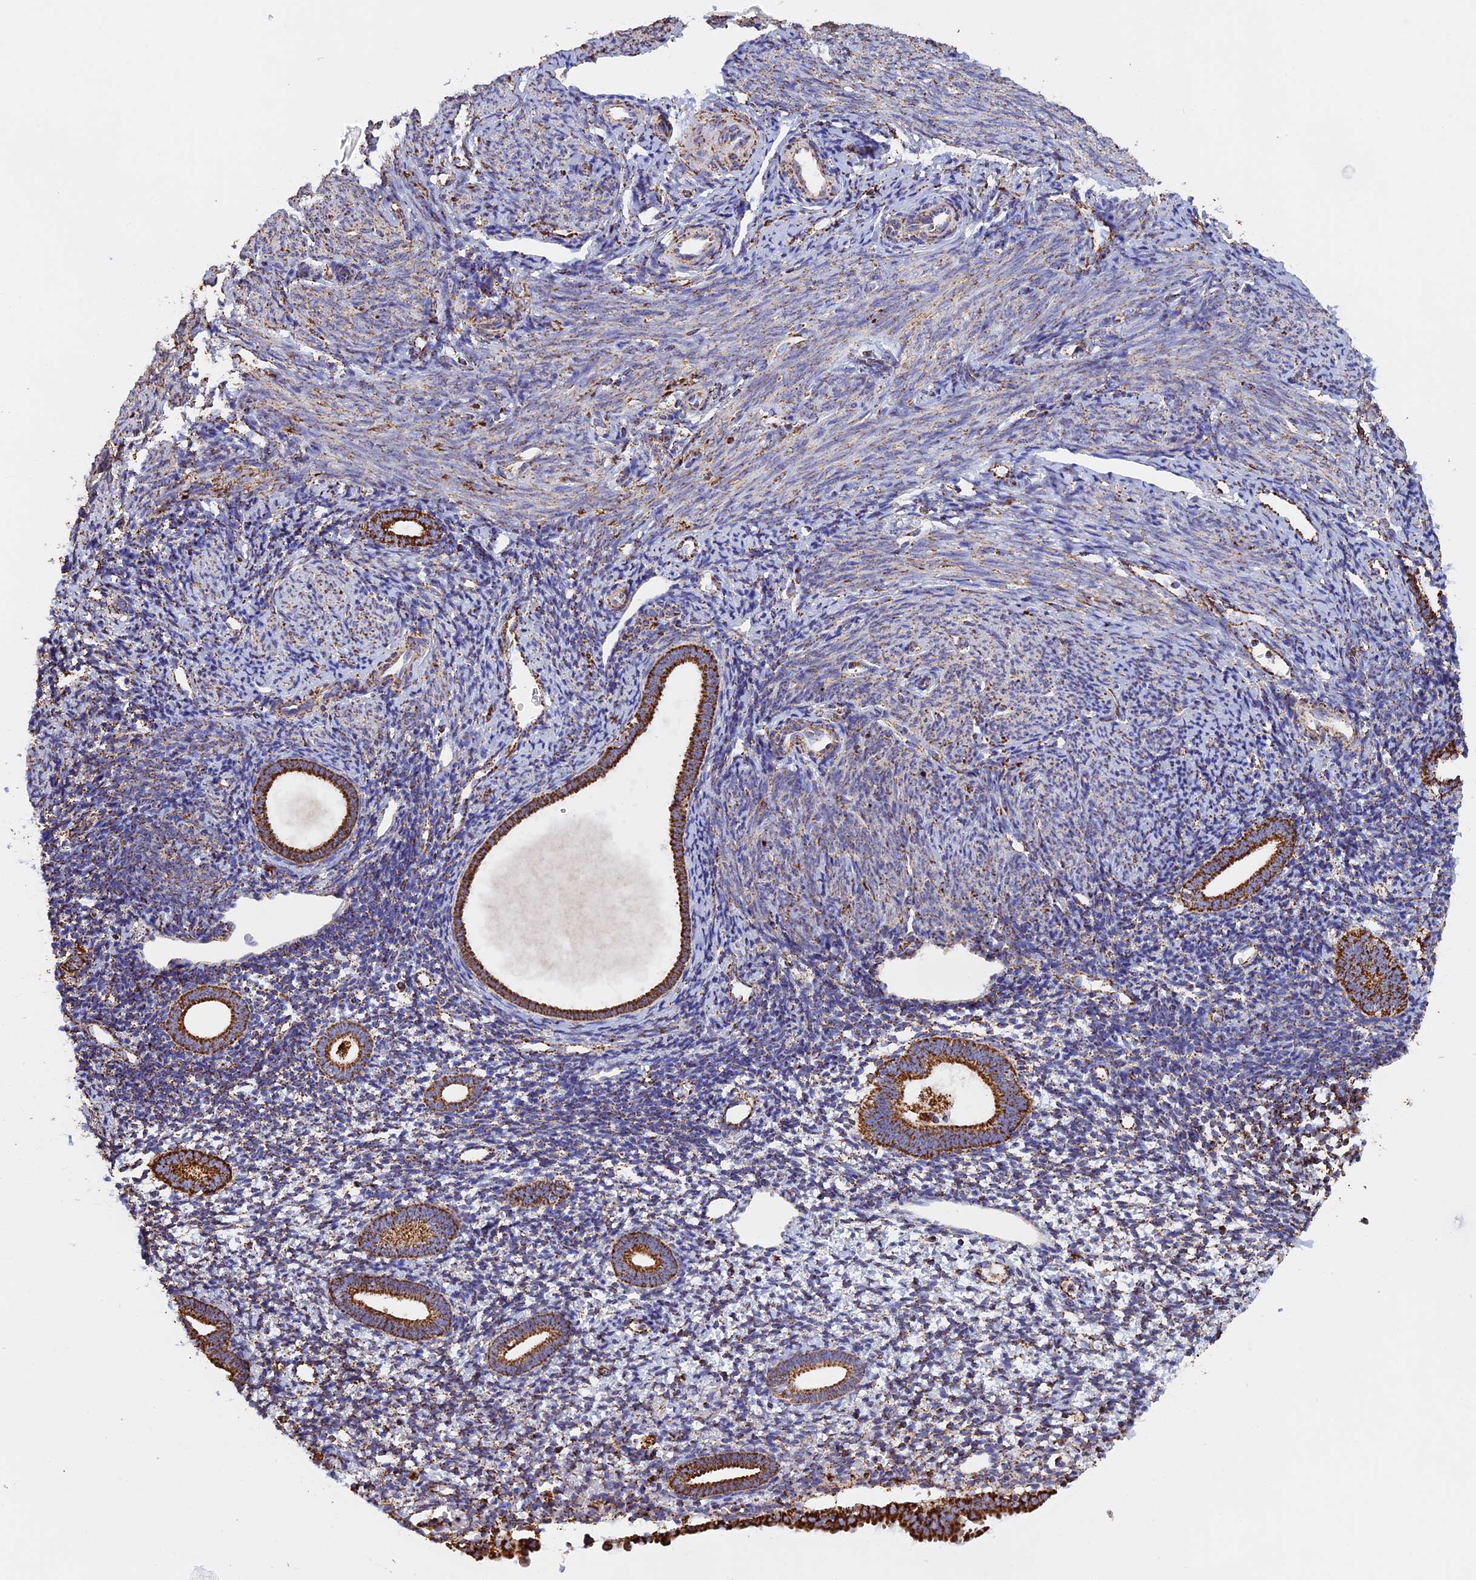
{"staining": {"intensity": "moderate", "quantity": "<25%", "location": "cytoplasmic/membranous"}, "tissue": "endometrium", "cell_type": "Cells in endometrial stroma", "image_type": "normal", "snomed": [{"axis": "morphology", "description": "Normal tissue, NOS"}, {"axis": "topography", "description": "Endometrium"}], "caption": "Immunohistochemical staining of benign endometrium demonstrates <25% levels of moderate cytoplasmic/membranous protein expression in approximately <25% of cells in endometrial stroma. Using DAB (brown) and hematoxylin (blue) stains, captured at high magnification using brightfield microscopy.", "gene": "KCNG1", "patient": {"sex": "female", "age": 56}}